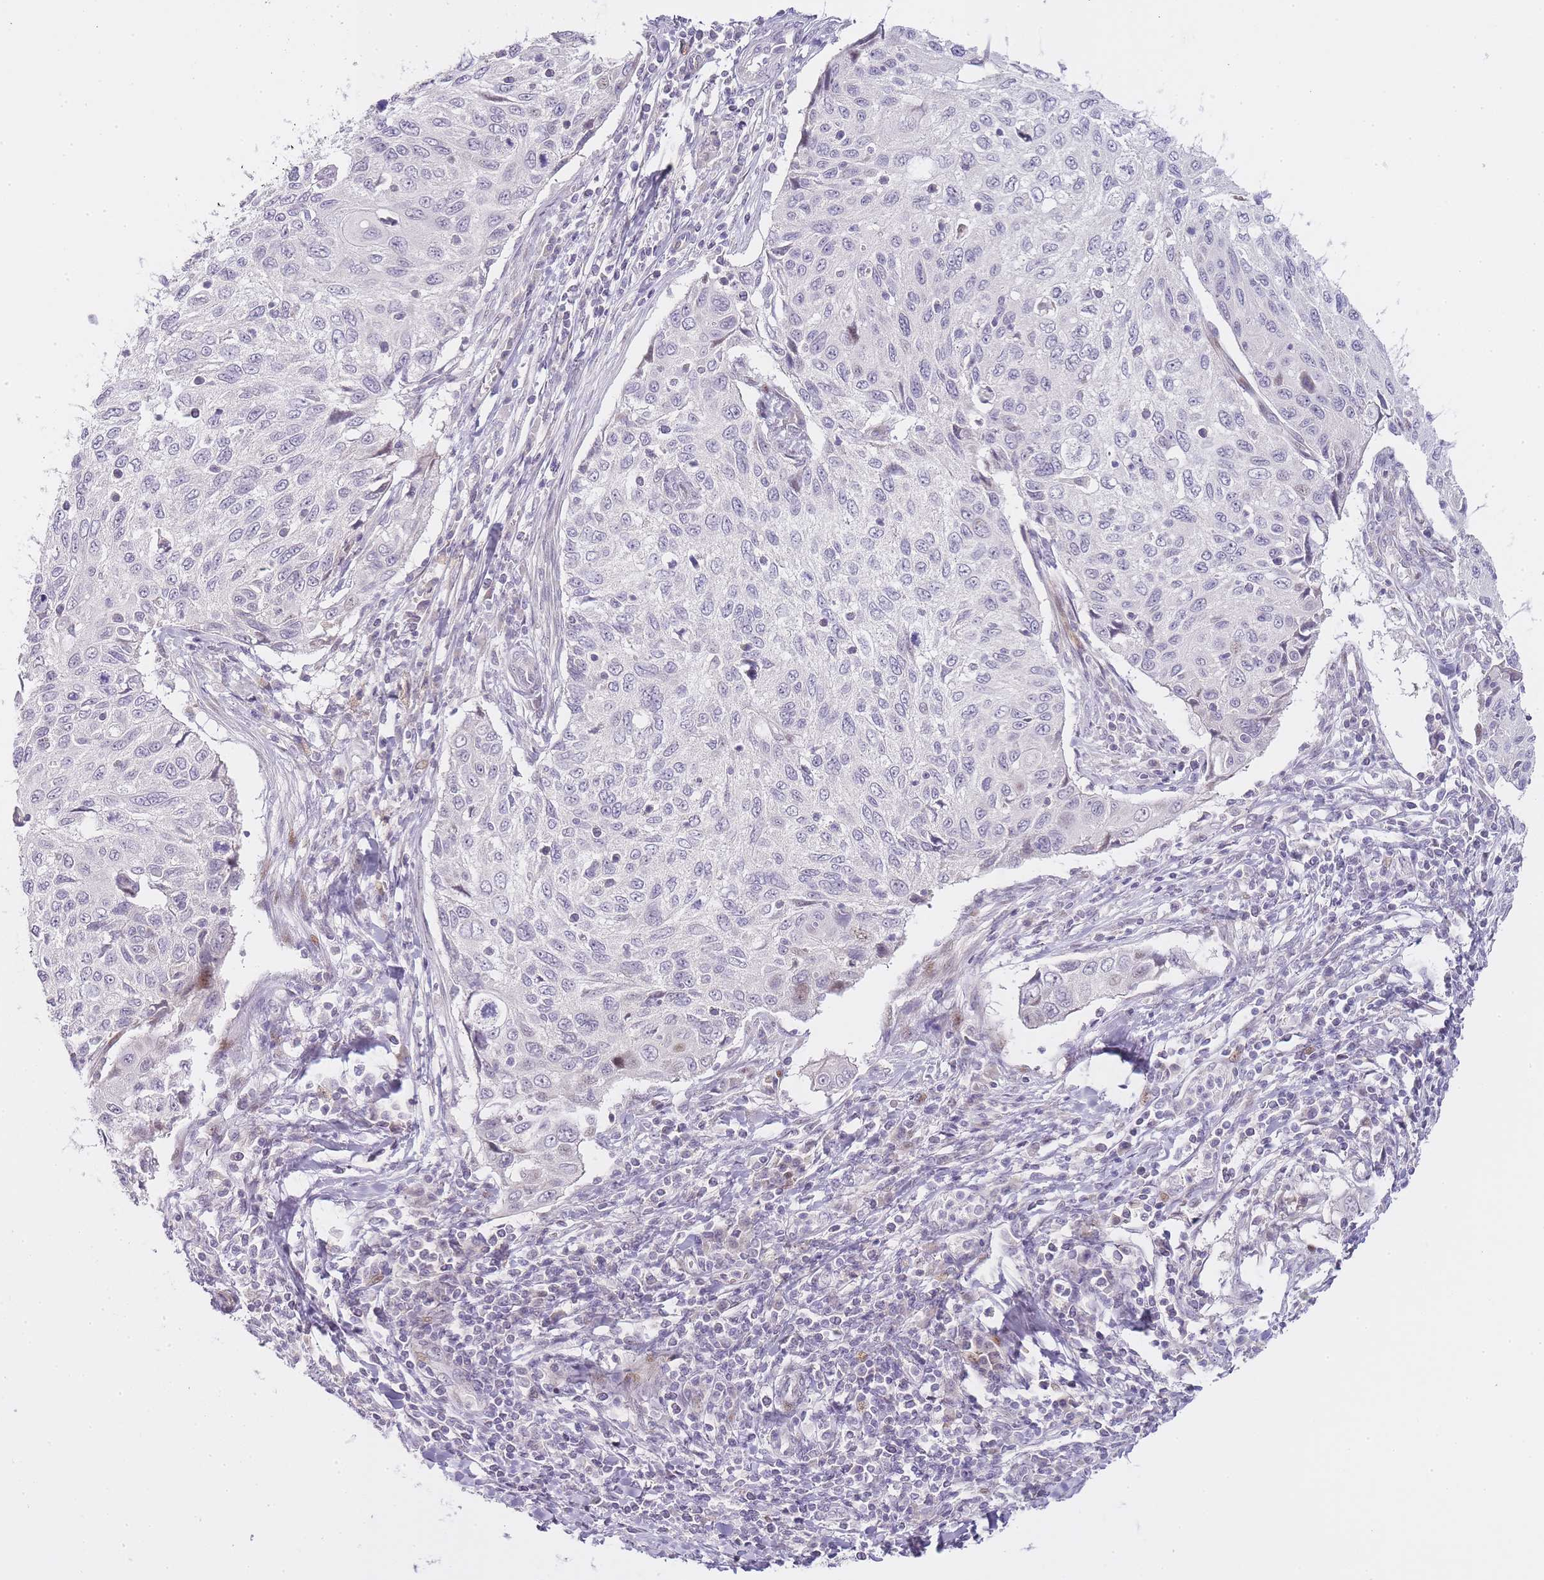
{"staining": {"intensity": "negative", "quantity": "none", "location": "none"}, "tissue": "cervical cancer", "cell_type": "Tumor cells", "image_type": "cancer", "snomed": [{"axis": "morphology", "description": "Squamous cell carcinoma, NOS"}, {"axis": "topography", "description": "Cervix"}], "caption": "Cervical cancer was stained to show a protein in brown. There is no significant positivity in tumor cells.", "gene": "OGG1", "patient": {"sex": "female", "age": 70}}